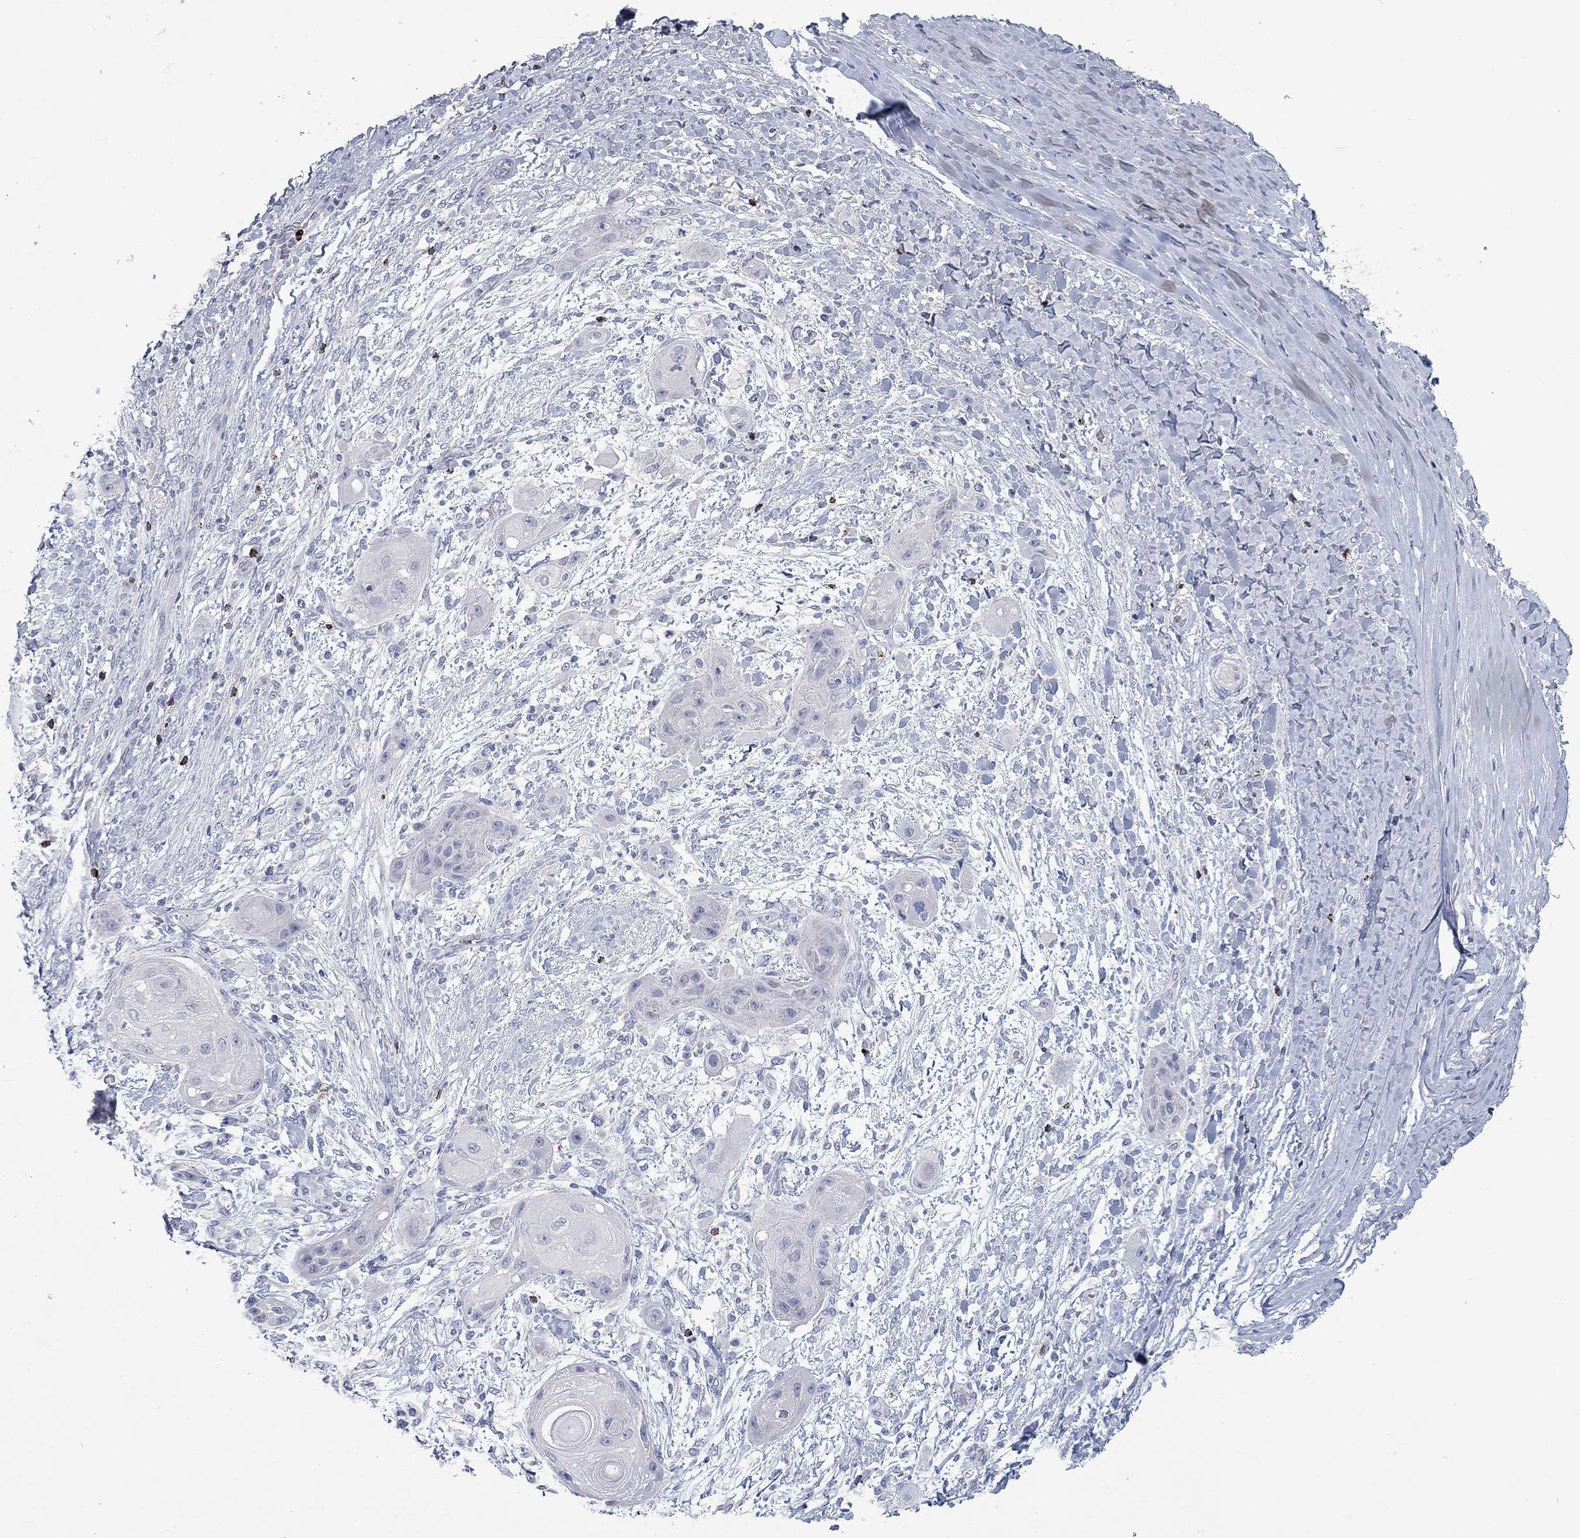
{"staining": {"intensity": "negative", "quantity": "none", "location": "none"}, "tissue": "skin cancer", "cell_type": "Tumor cells", "image_type": "cancer", "snomed": [{"axis": "morphology", "description": "Squamous cell carcinoma, NOS"}, {"axis": "topography", "description": "Skin"}], "caption": "IHC histopathology image of human skin squamous cell carcinoma stained for a protein (brown), which displays no expression in tumor cells.", "gene": "GZMA", "patient": {"sex": "male", "age": 62}}